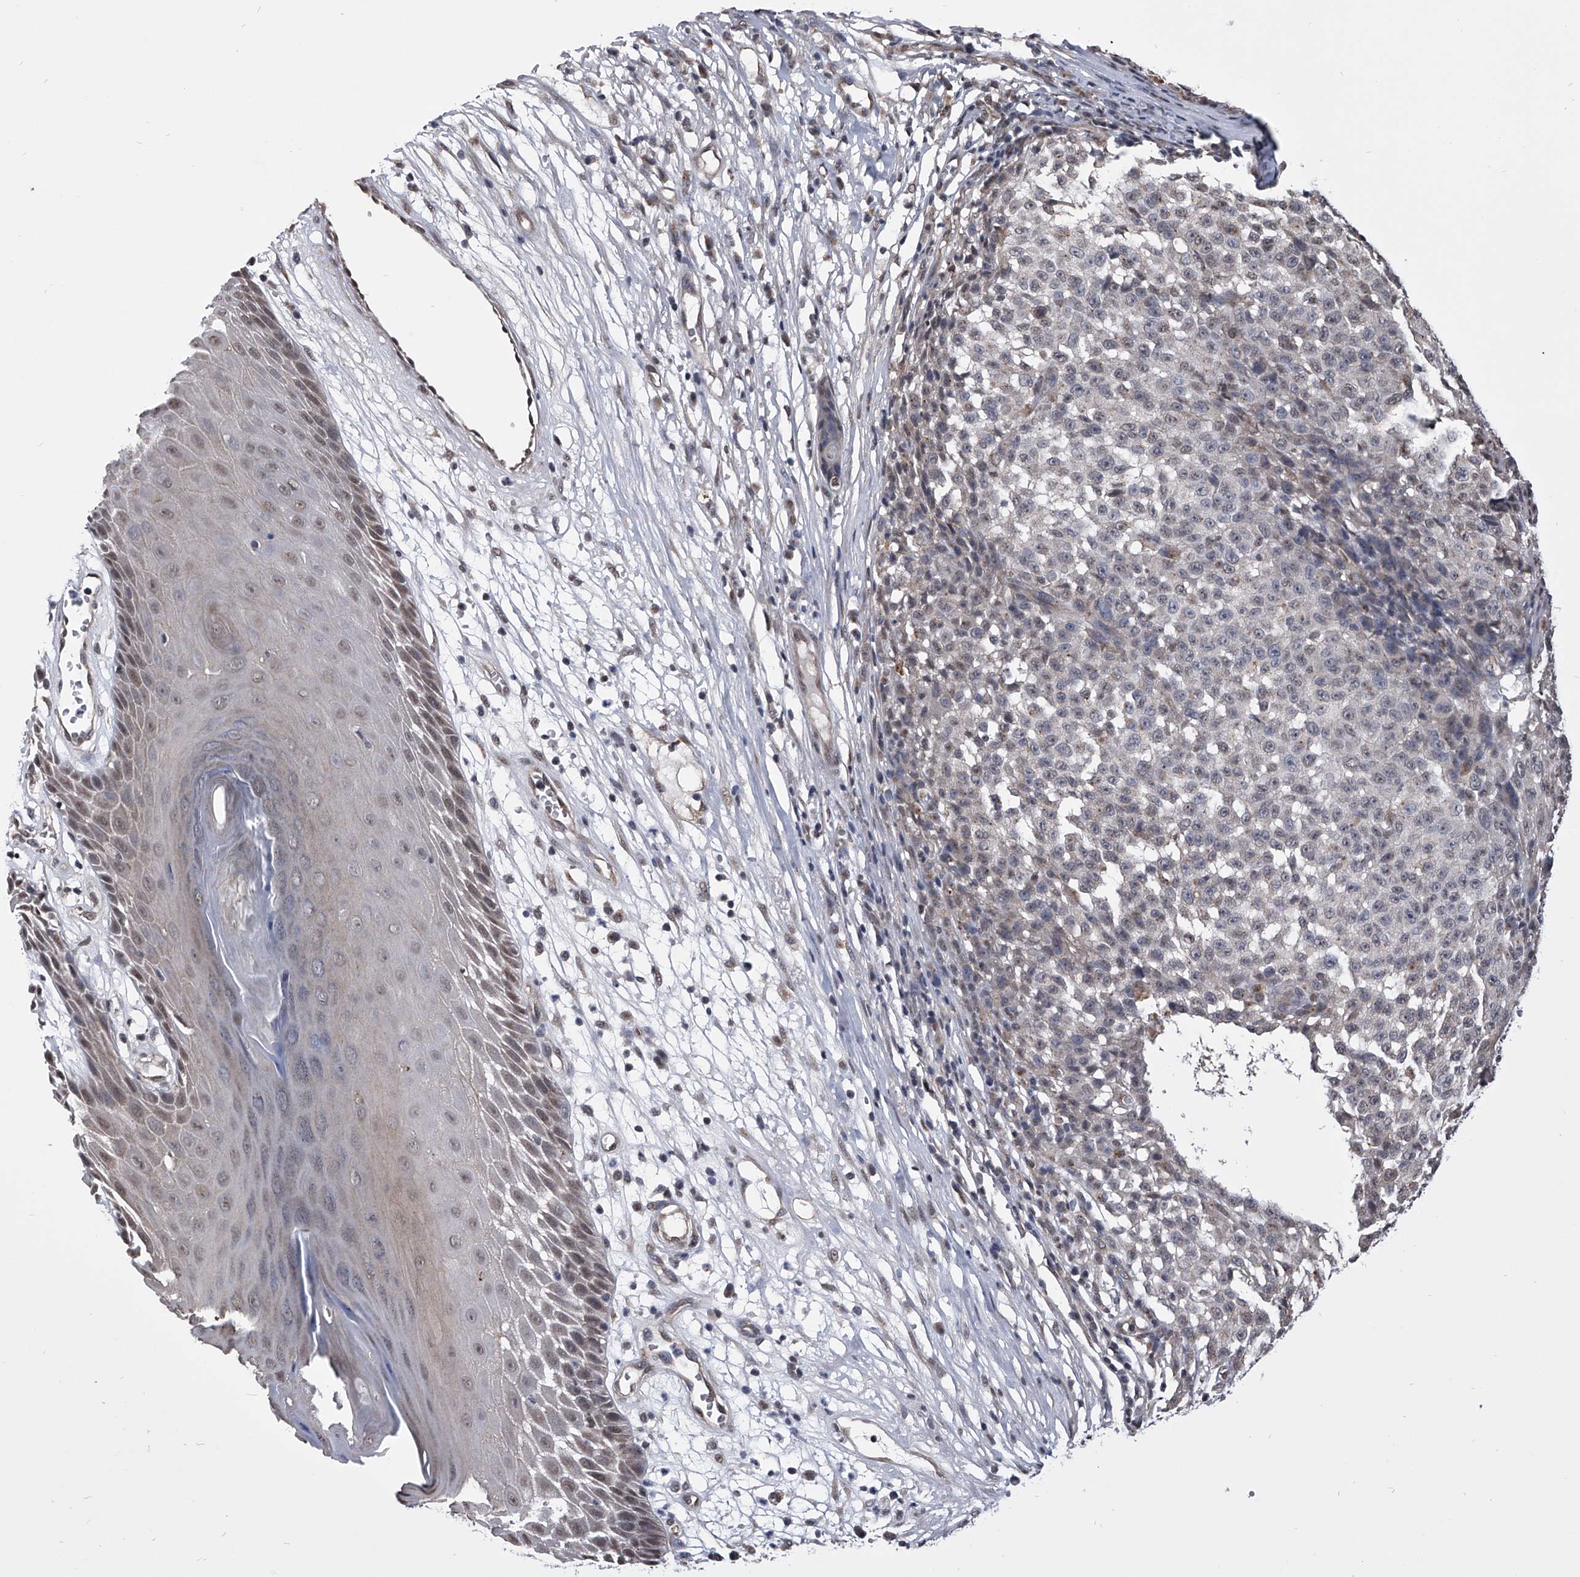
{"staining": {"intensity": "negative", "quantity": "none", "location": "none"}, "tissue": "melanoma", "cell_type": "Tumor cells", "image_type": "cancer", "snomed": [{"axis": "morphology", "description": "Malignant melanoma, NOS"}, {"axis": "topography", "description": "Skin"}], "caption": "Immunohistochemical staining of human malignant melanoma displays no significant expression in tumor cells. (Brightfield microscopy of DAB (3,3'-diaminobenzidine) immunohistochemistry (IHC) at high magnification).", "gene": "ZNF76", "patient": {"sex": "female", "age": 82}}